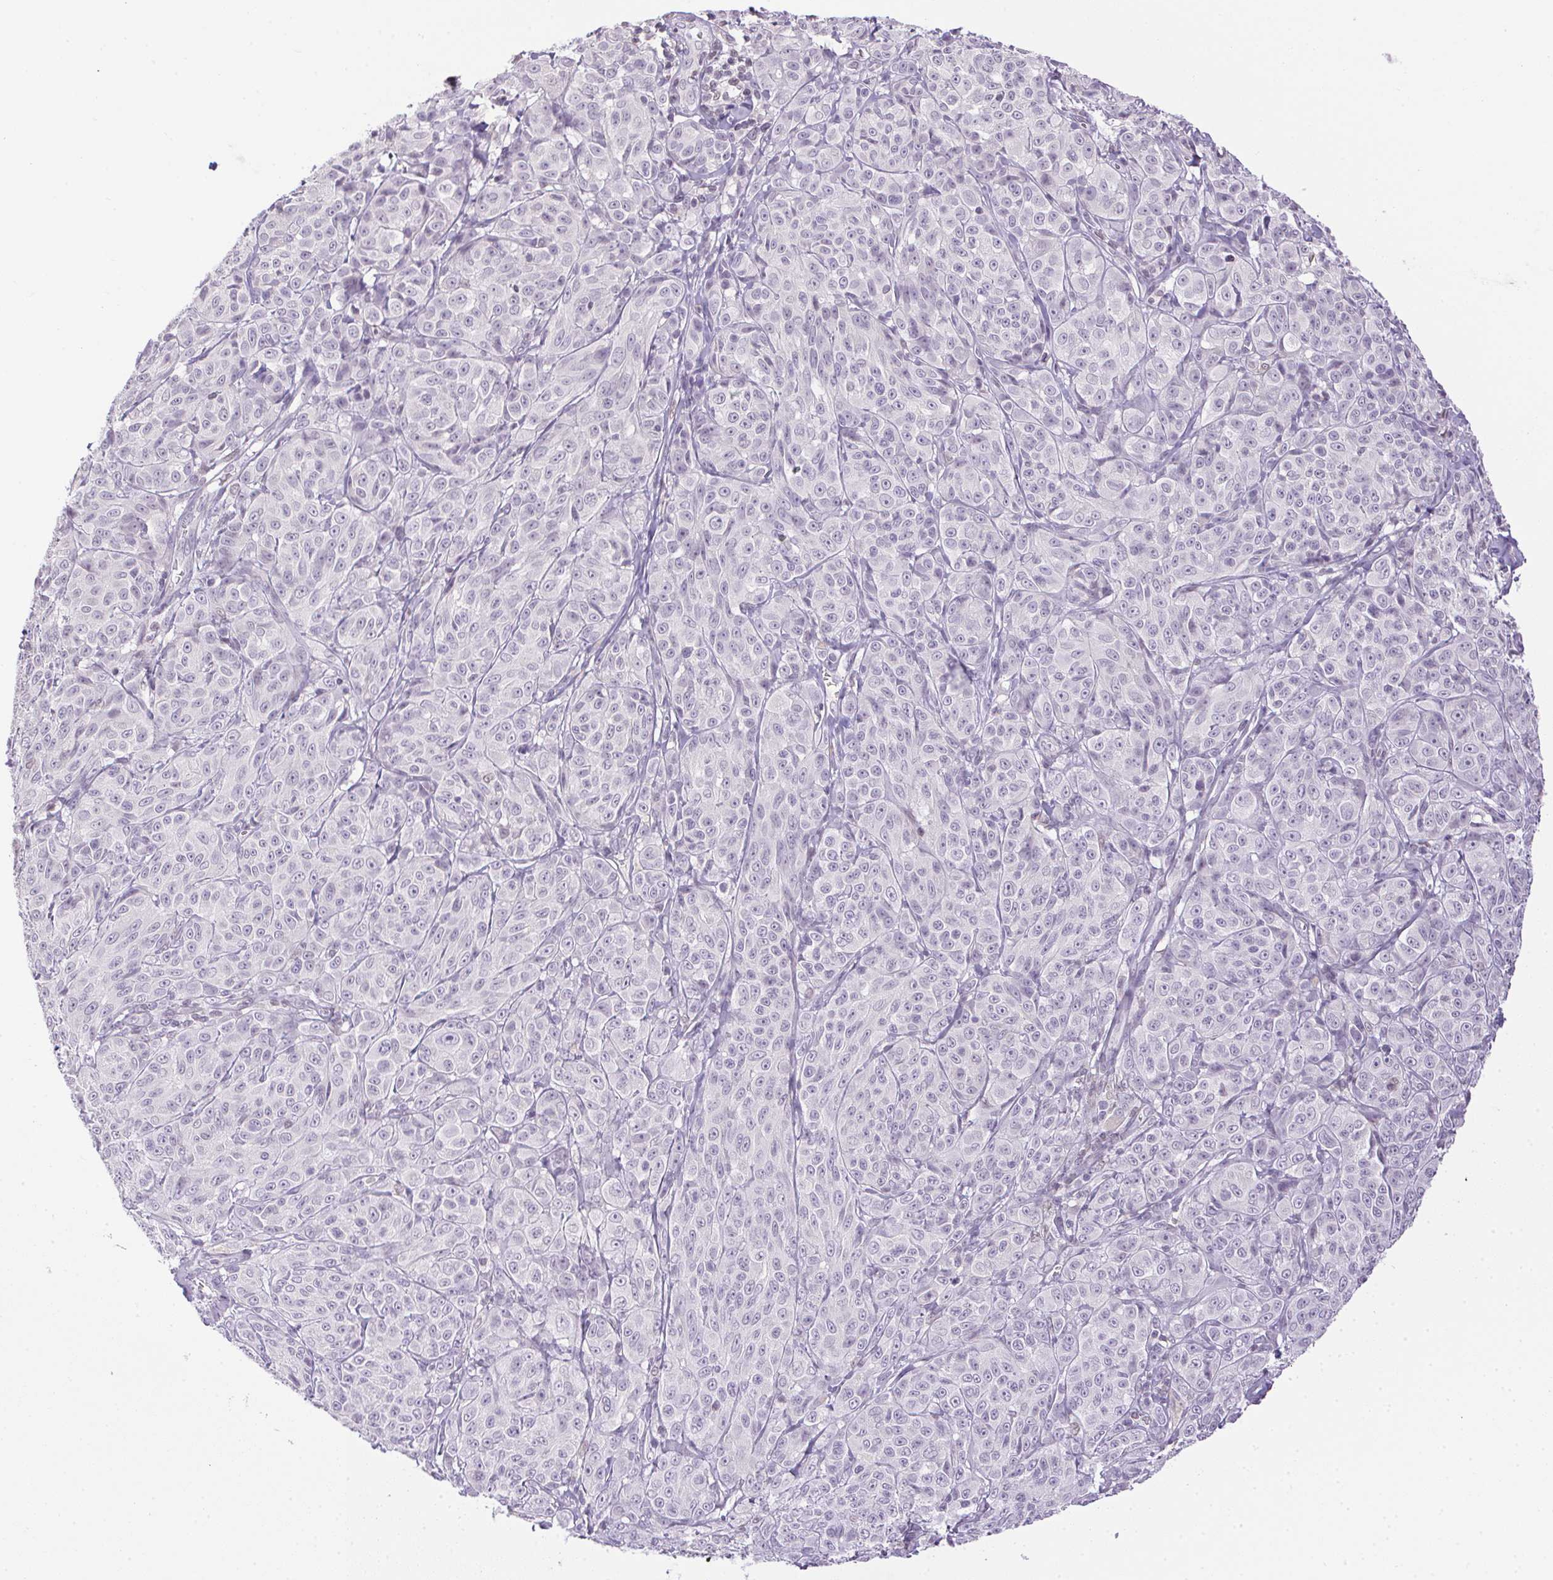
{"staining": {"intensity": "negative", "quantity": "none", "location": "none"}, "tissue": "melanoma", "cell_type": "Tumor cells", "image_type": "cancer", "snomed": [{"axis": "morphology", "description": "Malignant melanoma, NOS"}, {"axis": "topography", "description": "Skin"}], "caption": "Micrograph shows no significant protein expression in tumor cells of melanoma.", "gene": "PRL", "patient": {"sex": "male", "age": 89}}